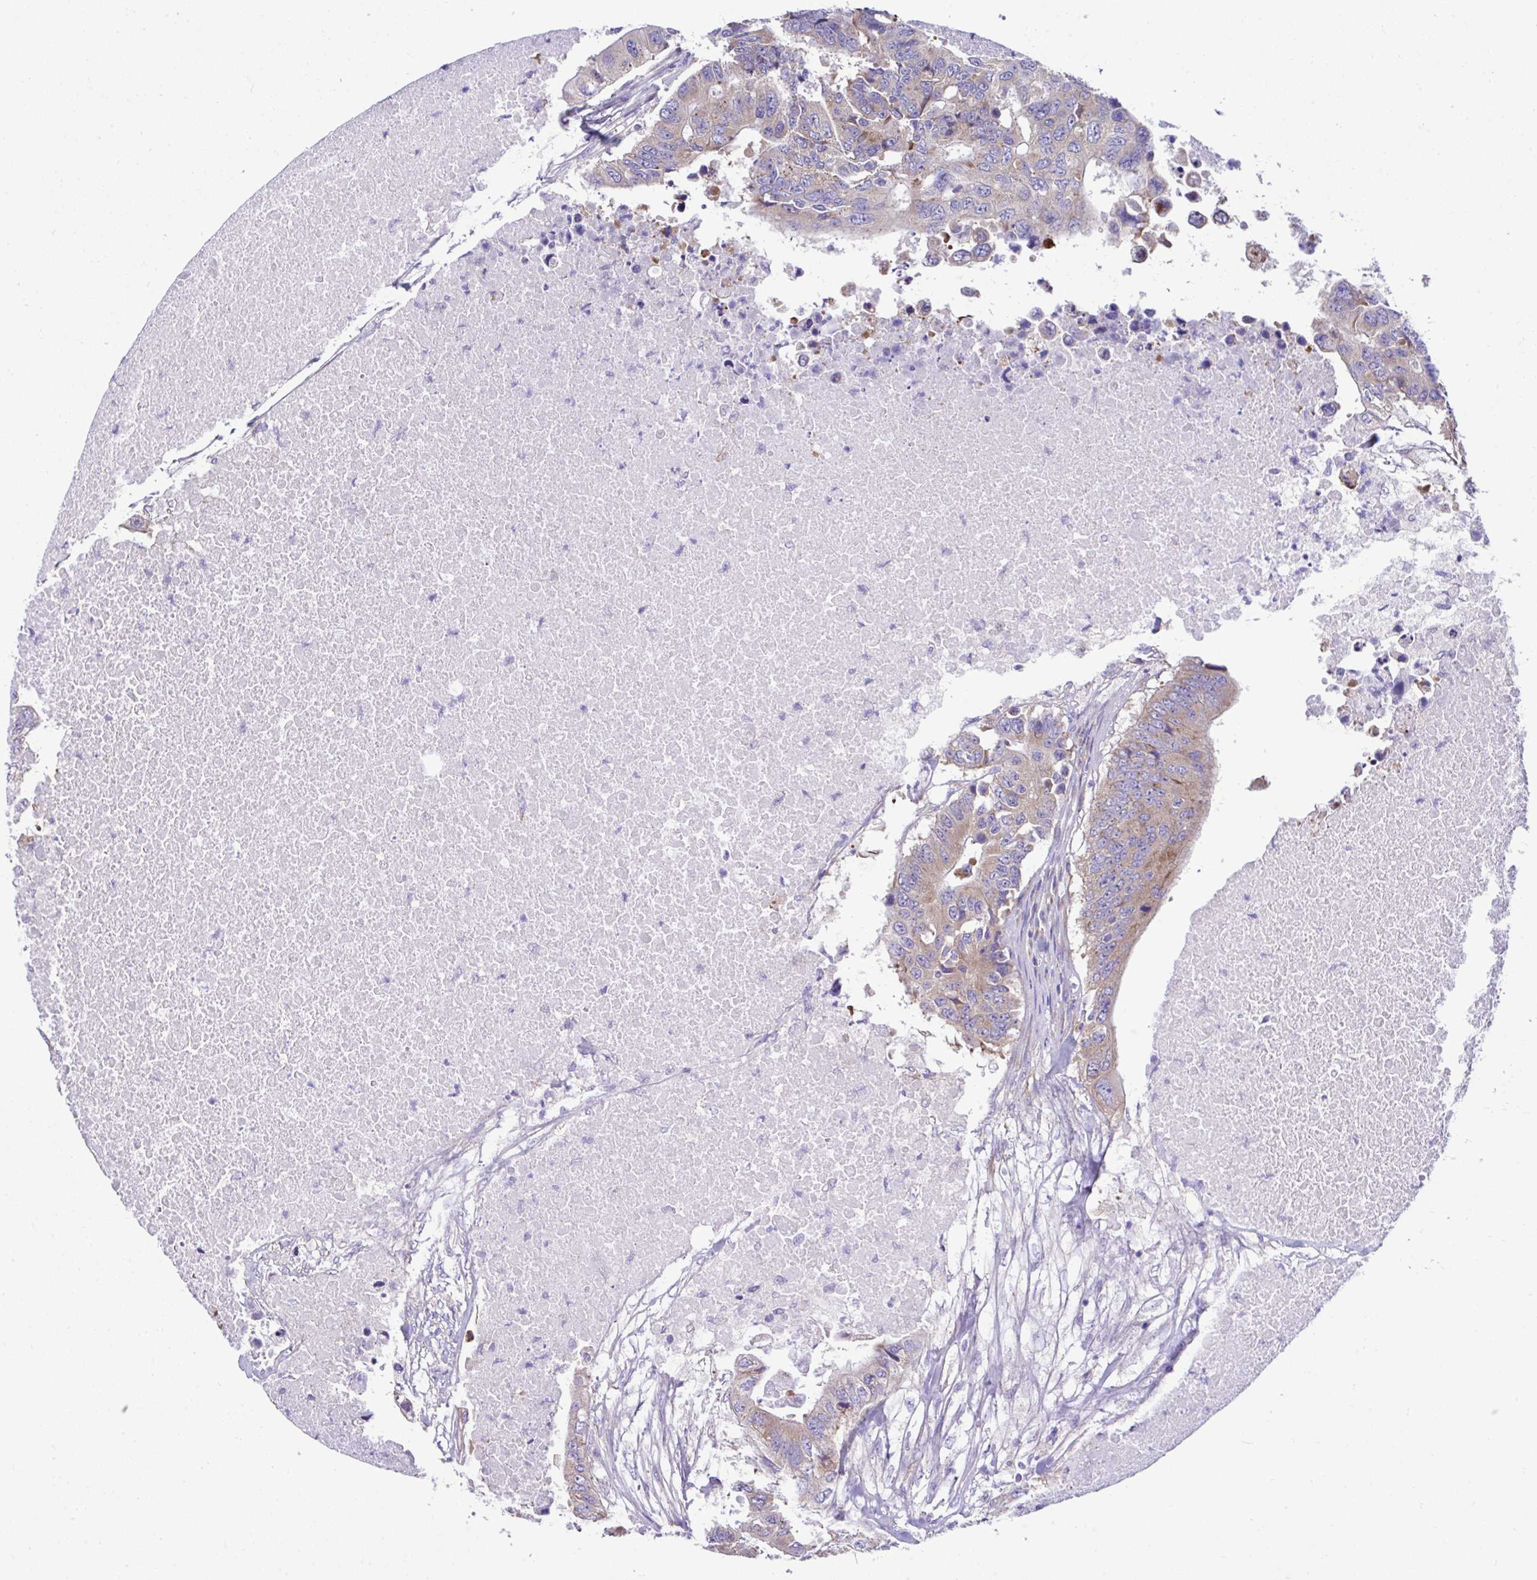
{"staining": {"intensity": "moderate", "quantity": "25%-75%", "location": "cytoplasmic/membranous"}, "tissue": "colorectal cancer", "cell_type": "Tumor cells", "image_type": "cancer", "snomed": [{"axis": "morphology", "description": "Adenocarcinoma, NOS"}, {"axis": "topography", "description": "Colon"}], "caption": "The image reveals staining of colorectal cancer (adenocarcinoma), revealing moderate cytoplasmic/membranous protein expression (brown color) within tumor cells.", "gene": "RPL7", "patient": {"sex": "male", "age": 71}}